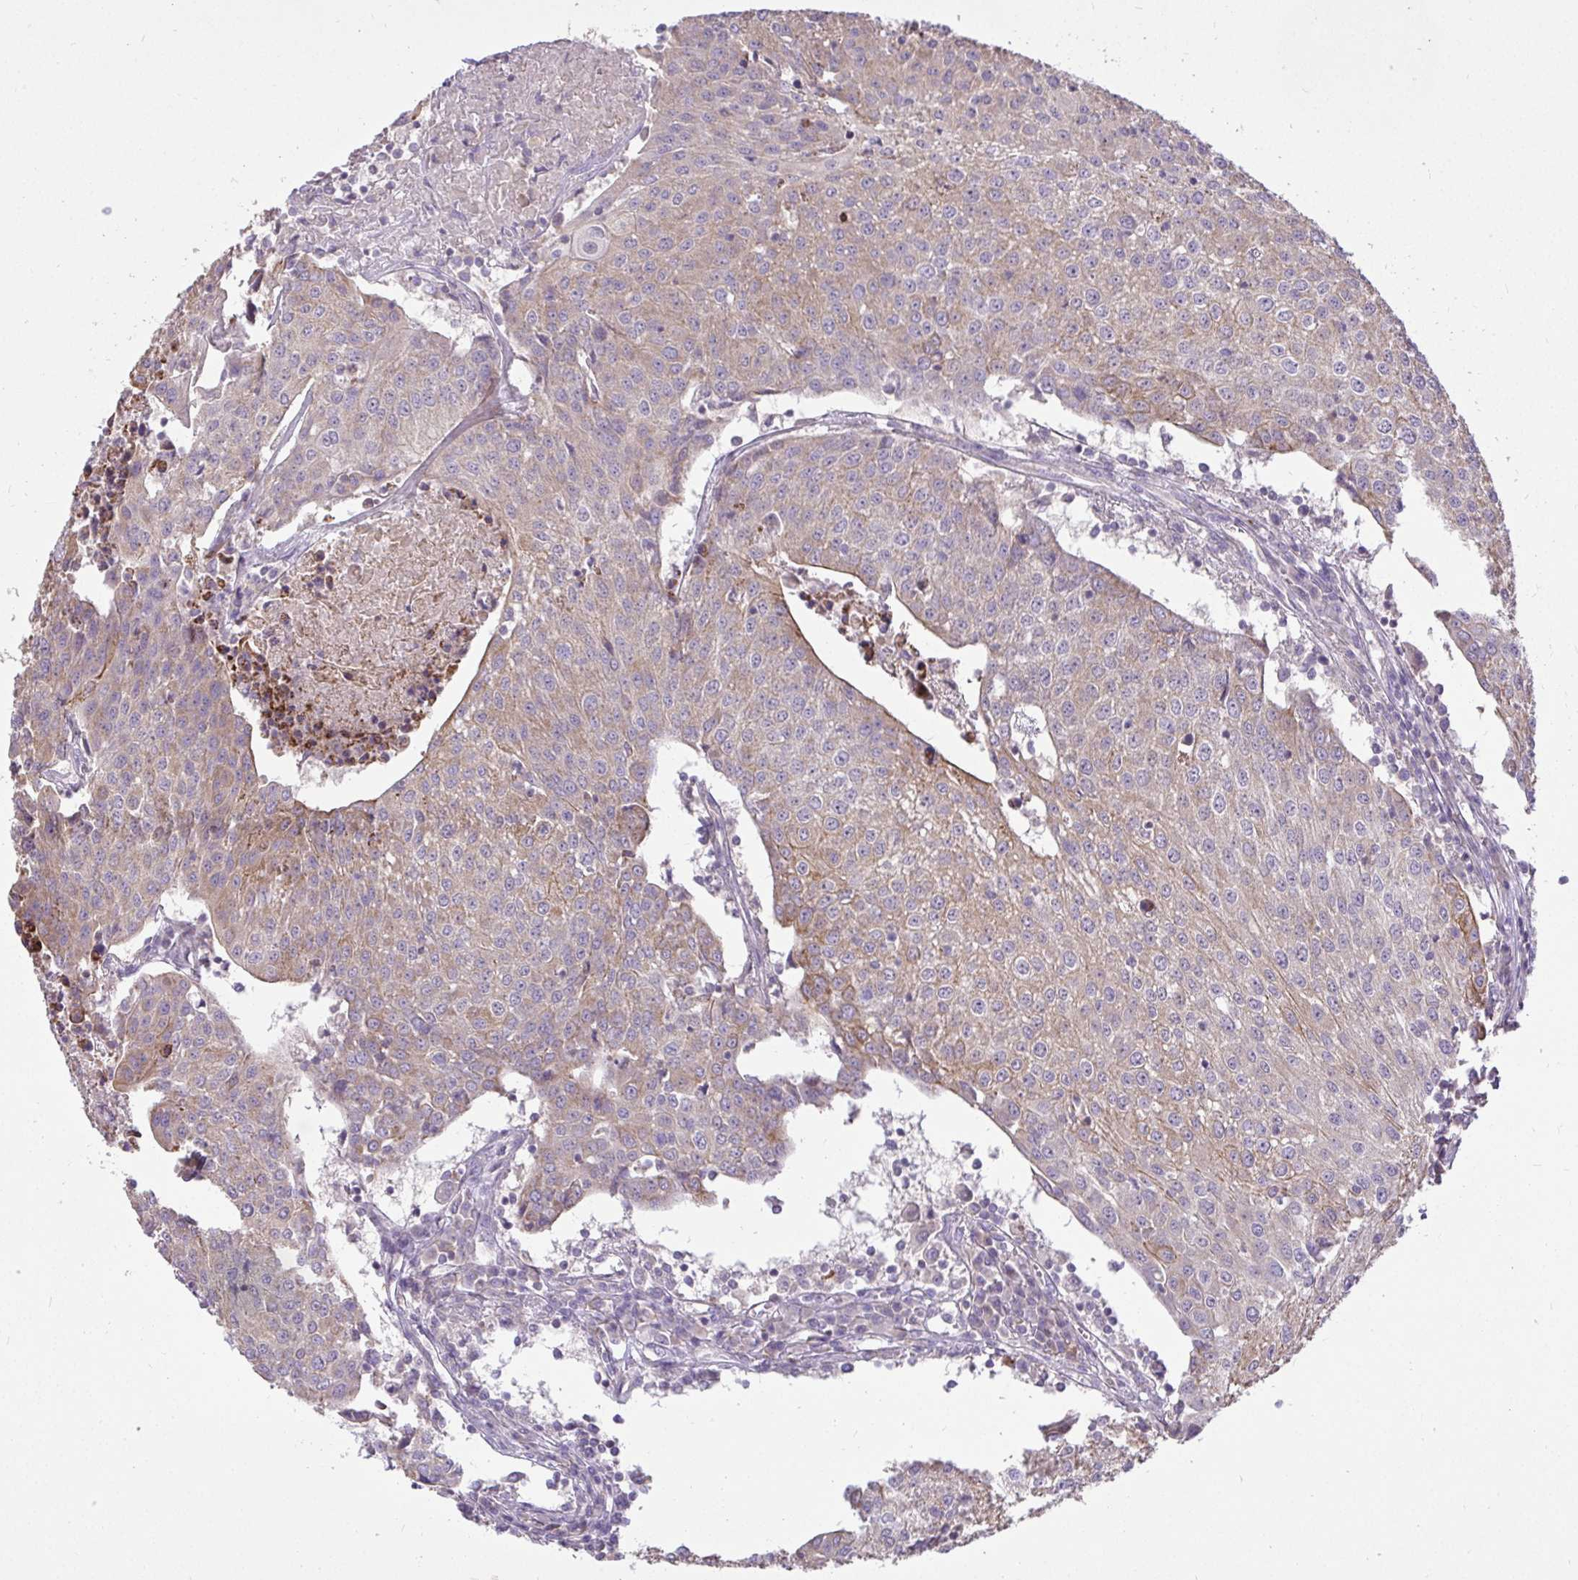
{"staining": {"intensity": "weak", "quantity": "25%-75%", "location": "cytoplasmic/membranous"}, "tissue": "urothelial cancer", "cell_type": "Tumor cells", "image_type": "cancer", "snomed": [{"axis": "morphology", "description": "Urothelial carcinoma, High grade"}, {"axis": "topography", "description": "Urinary bladder"}], "caption": "Immunohistochemical staining of human urothelial cancer exhibits low levels of weak cytoplasmic/membranous positivity in approximately 25%-75% of tumor cells.", "gene": "STRIP1", "patient": {"sex": "female", "age": 85}}